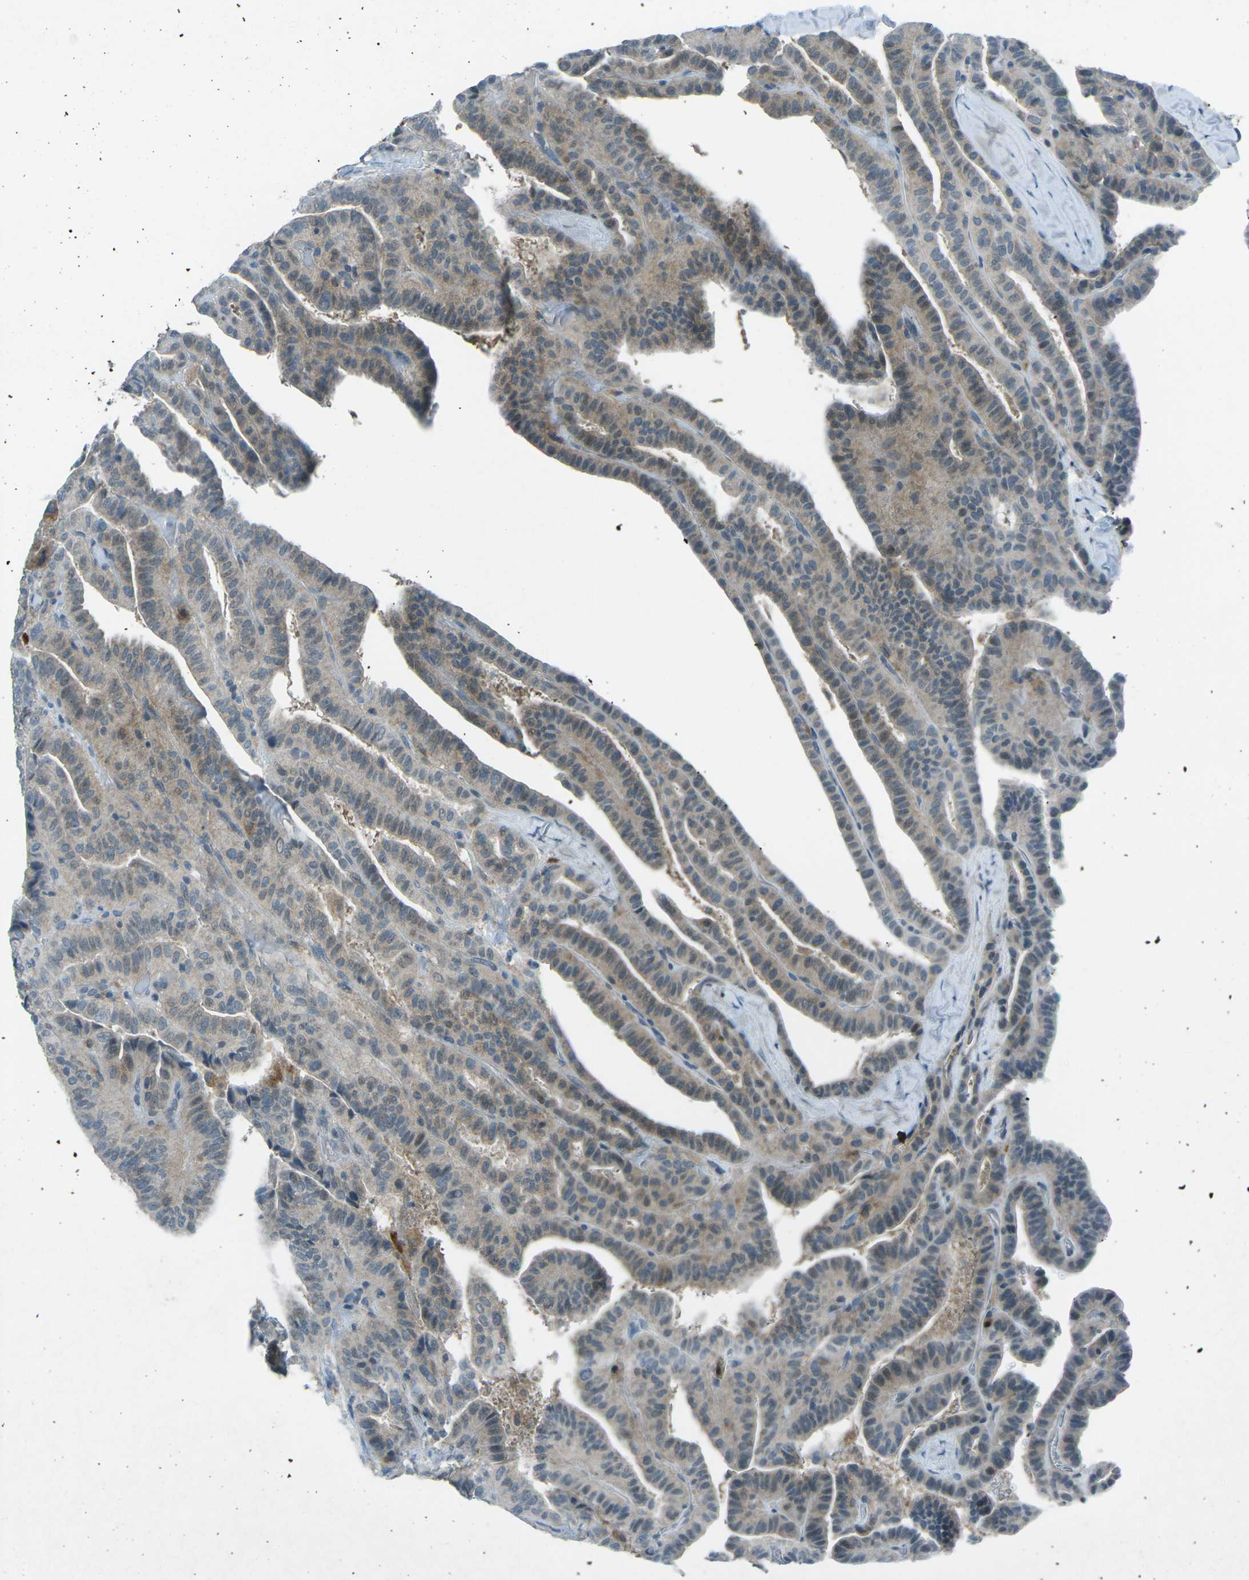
{"staining": {"intensity": "weak", "quantity": "25%-75%", "location": "cytoplasmic/membranous"}, "tissue": "thyroid cancer", "cell_type": "Tumor cells", "image_type": "cancer", "snomed": [{"axis": "morphology", "description": "Papillary adenocarcinoma, NOS"}, {"axis": "topography", "description": "Thyroid gland"}], "caption": "Thyroid papillary adenocarcinoma was stained to show a protein in brown. There is low levels of weak cytoplasmic/membranous staining in about 25%-75% of tumor cells.", "gene": "PRKCA", "patient": {"sex": "male", "age": 77}}